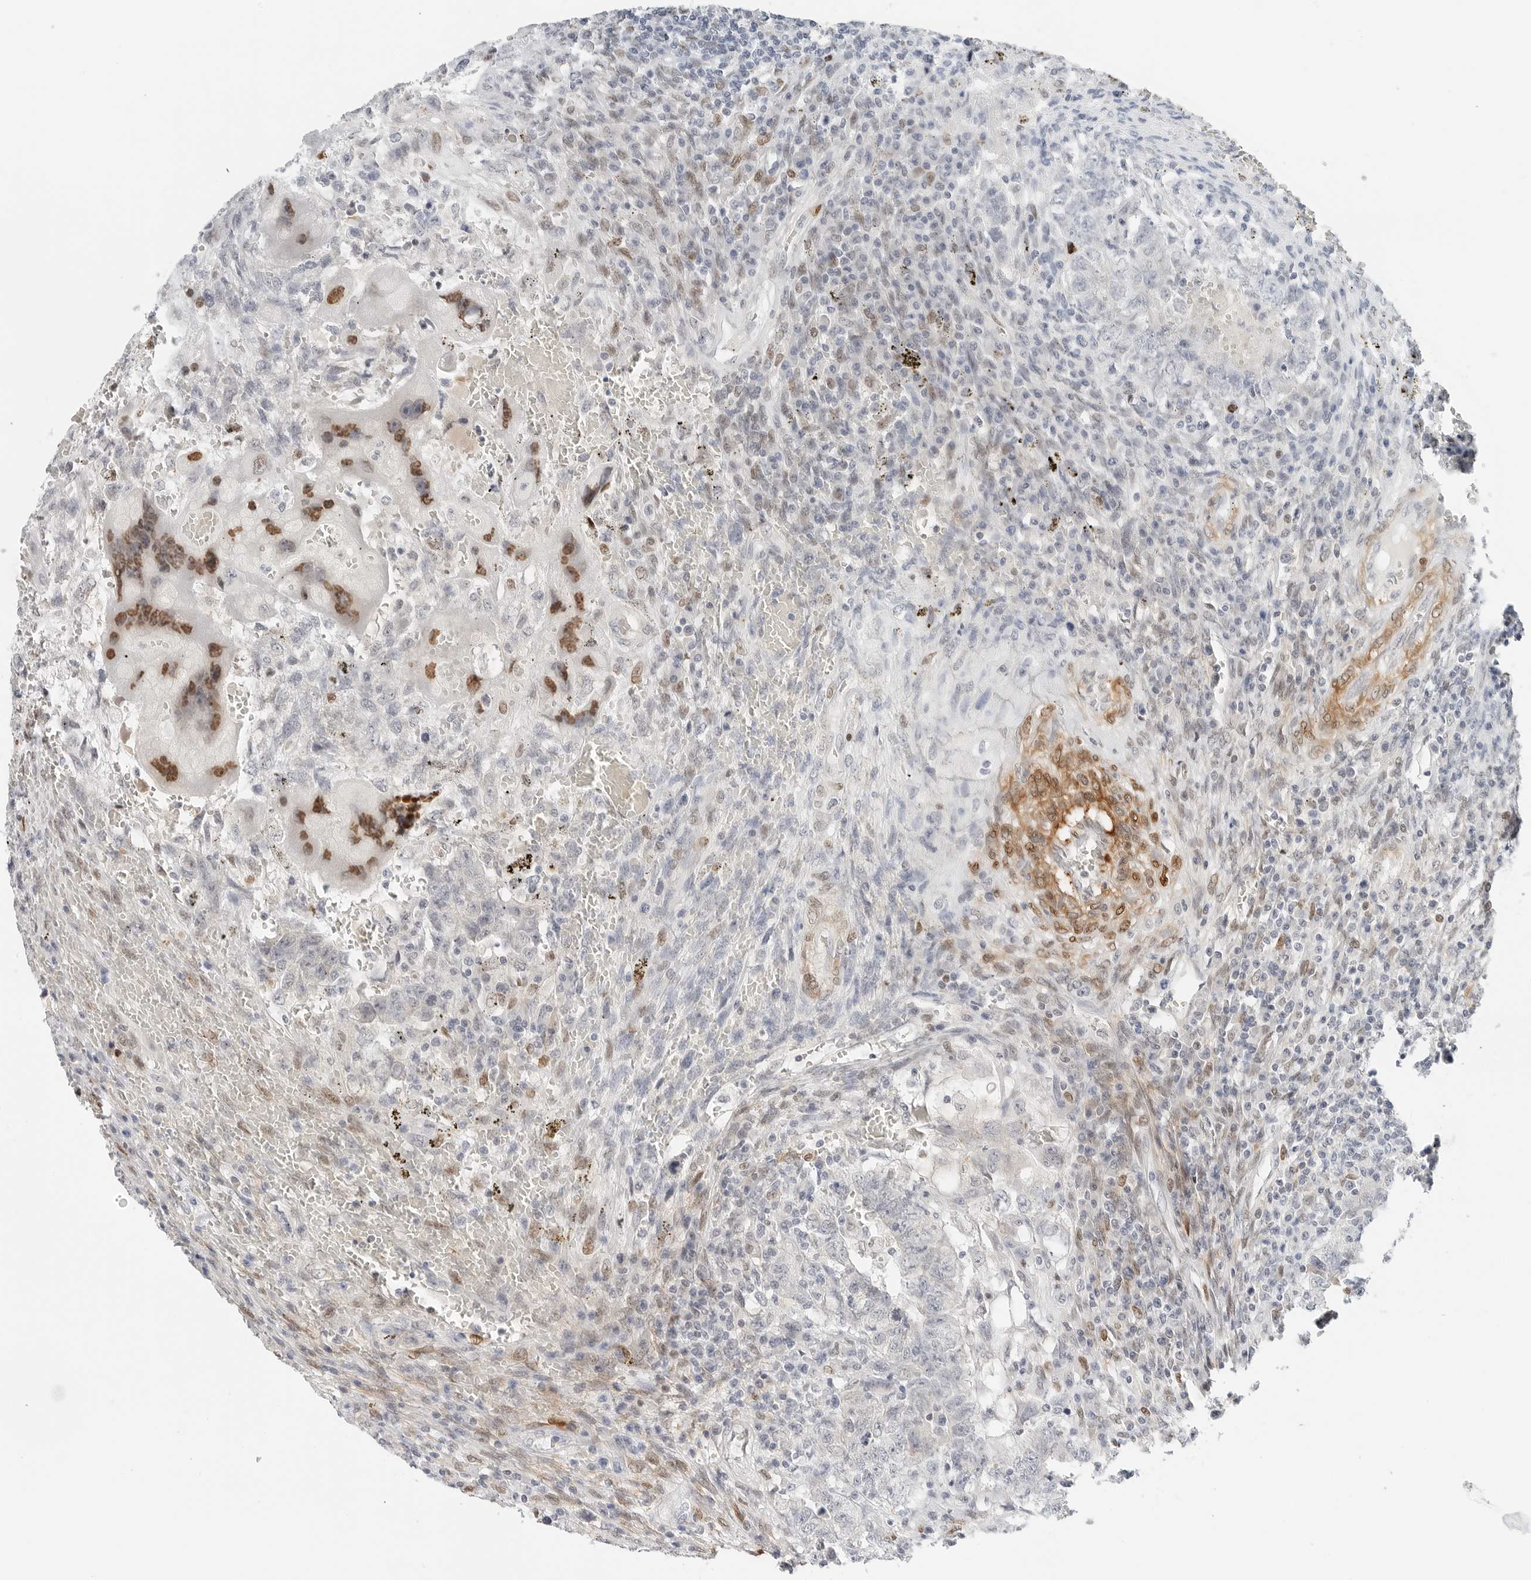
{"staining": {"intensity": "negative", "quantity": "none", "location": "none"}, "tissue": "testis cancer", "cell_type": "Tumor cells", "image_type": "cancer", "snomed": [{"axis": "morphology", "description": "Carcinoma, Embryonal, NOS"}, {"axis": "topography", "description": "Testis"}], "caption": "Immunohistochemistry micrograph of neoplastic tissue: human testis cancer (embryonal carcinoma) stained with DAB reveals no significant protein staining in tumor cells.", "gene": "SPIDR", "patient": {"sex": "male", "age": 26}}